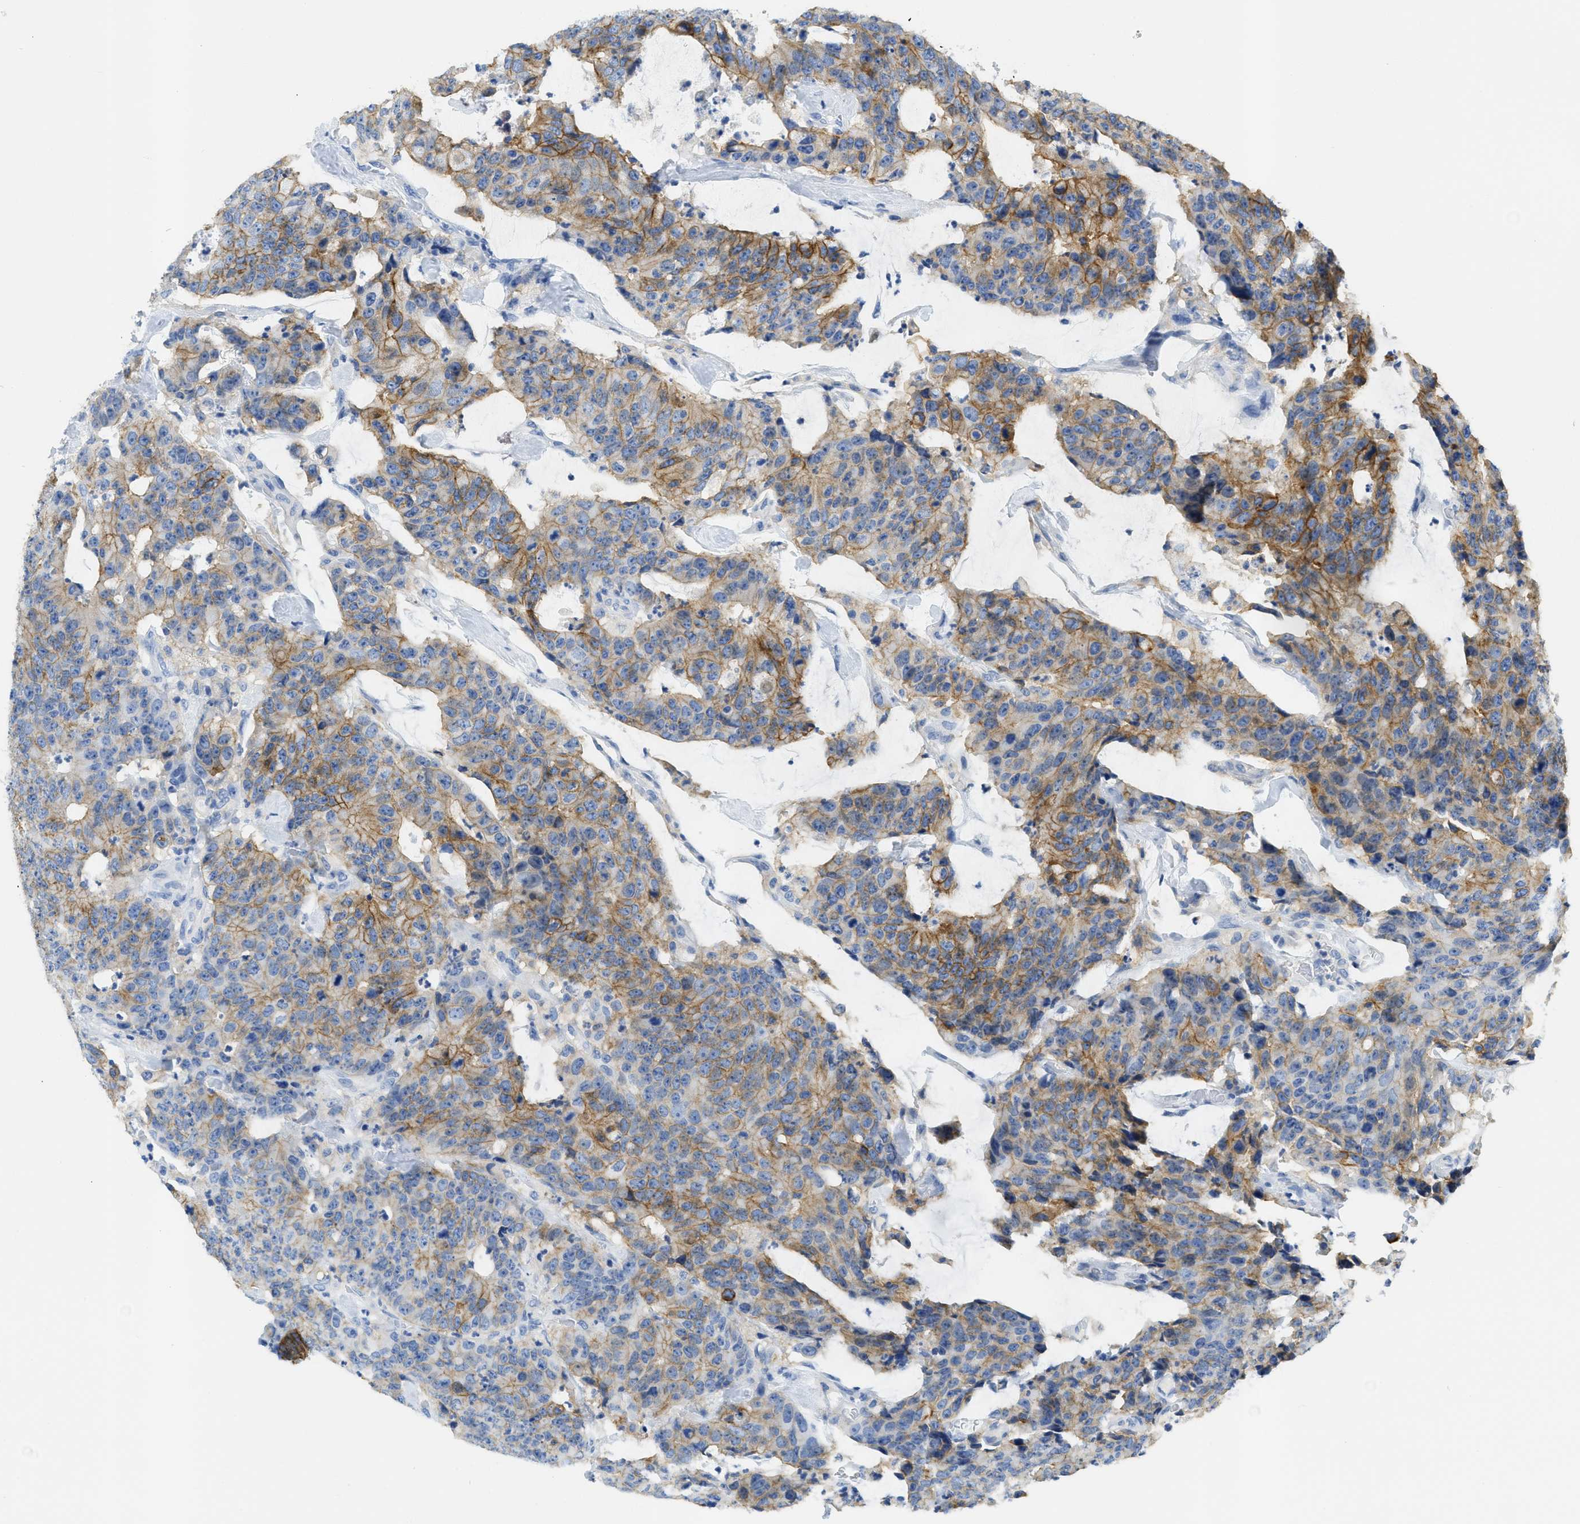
{"staining": {"intensity": "moderate", "quantity": ">75%", "location": "cytoplasmic/membranous"}, "tissue": "colorectal cancer", "cell_type": "Tumor cells", "image_type": "cancer", "snomed": [{"axis": "morphology", "description": "Adenocarcinoma, NOS"}, {"axis": "topography", "description": "Colon"}], "caption": "Immunohistochemistry histopathology image of colorectal cancer (adenocarcinoma) stained for a protein (brown), which demonstrates medium levels of moderate cytoplasmic/membranous positivity in about >75% of tumor cells.", "gene": "CNNM4", "patient": {"sex": "female", "age": 86}}